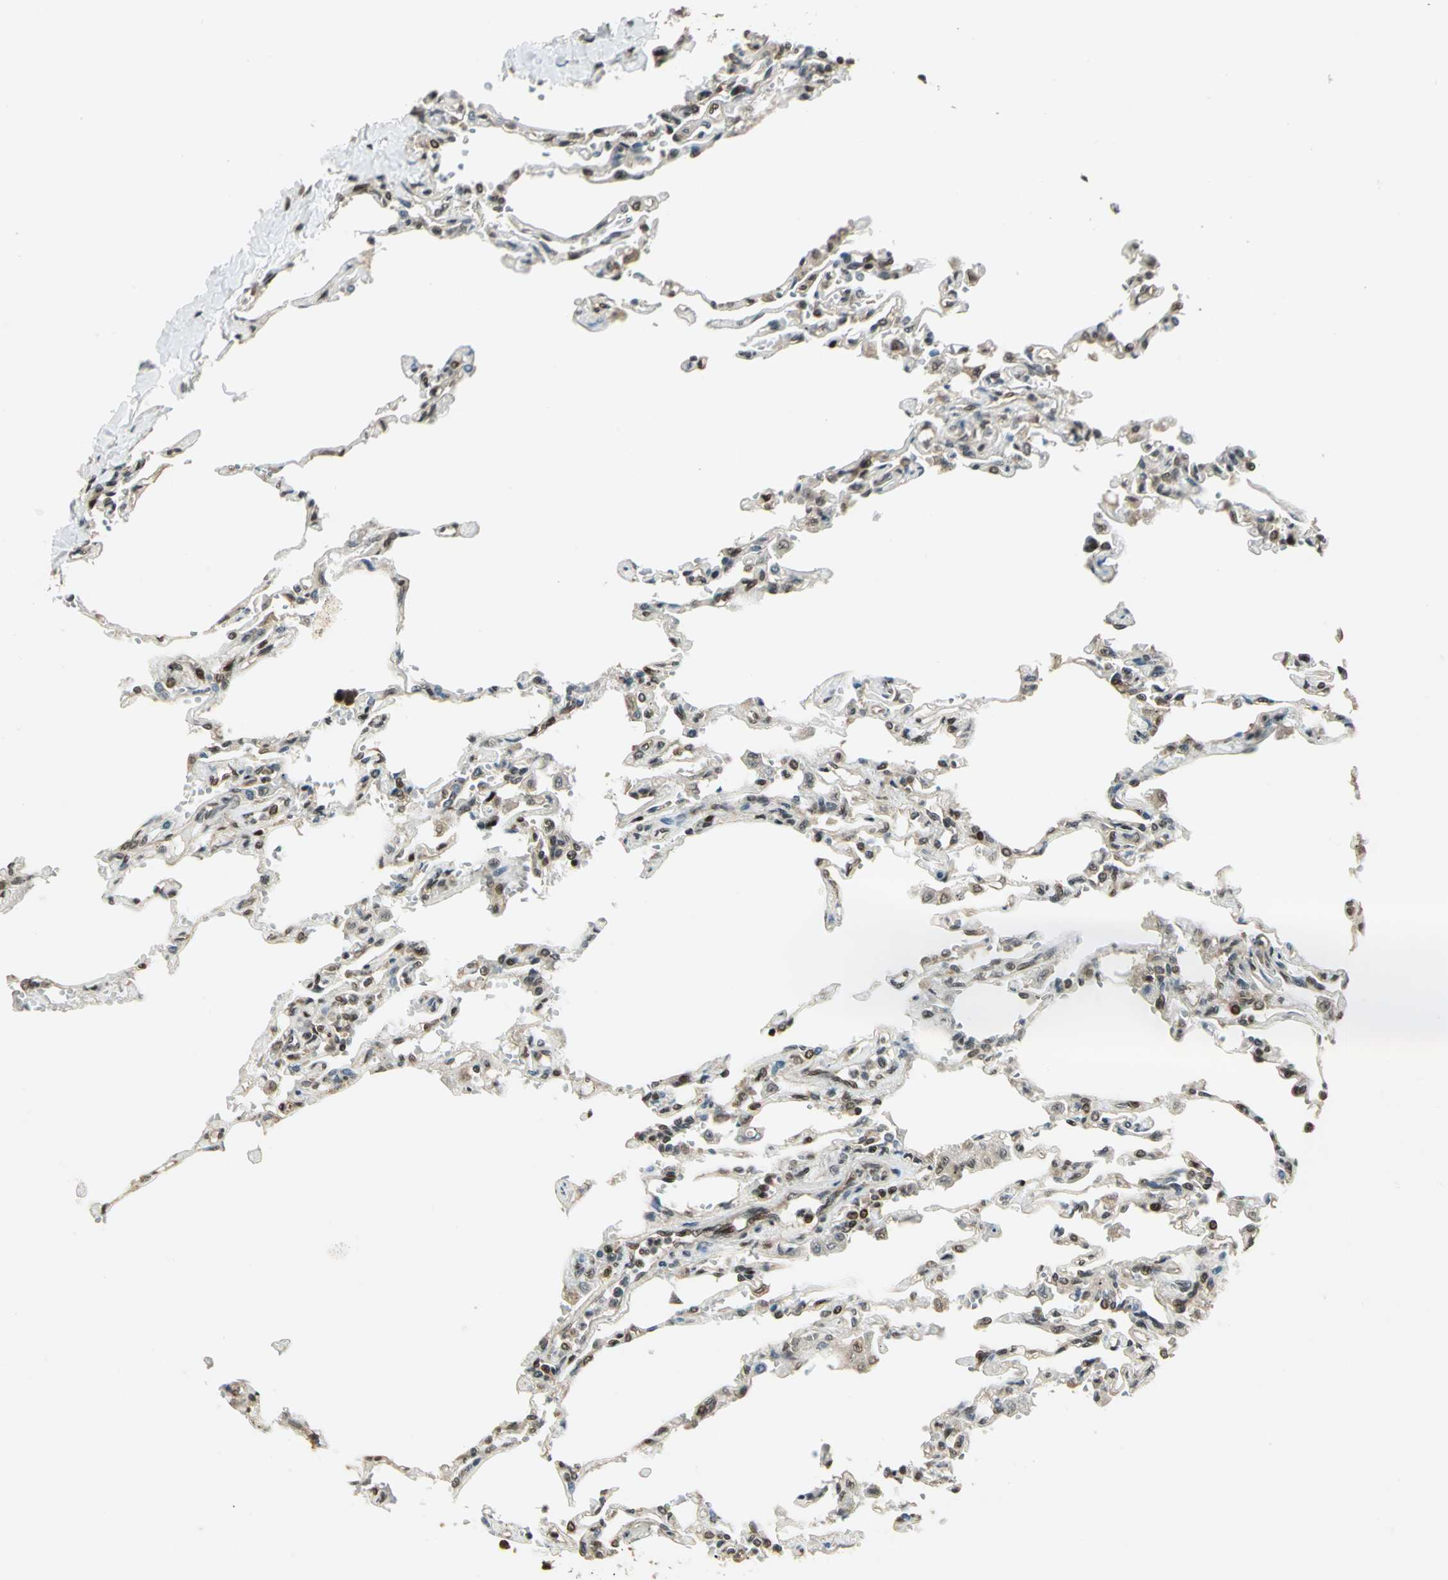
{"staining": {"intensity": "strong", "quantity": ">75%", "location": "cytoplasmic/membranous,nuclear"}, "tissue": "lung", "cell_type": "Alveolar cells", "image_type": "normal", "snomed": [{"axis": "morphology", "description": "Normal tissue, NOS"}, {"axis": "topography", "description": "Lung"}], "caption": "Immunohistochemistry of unremarkable lung reveals high levels of strong cytoplasmic/membranous,nuclear expression in approximately >75% of alveolar cells. The staining was performed using DAB to visualize the protein expression in brown, while the nuclei were stained in blue with hematoxylin (Magnification: 20x).", "gene": "PSMC3", "patient": {"sex": "male", "age": 21}}